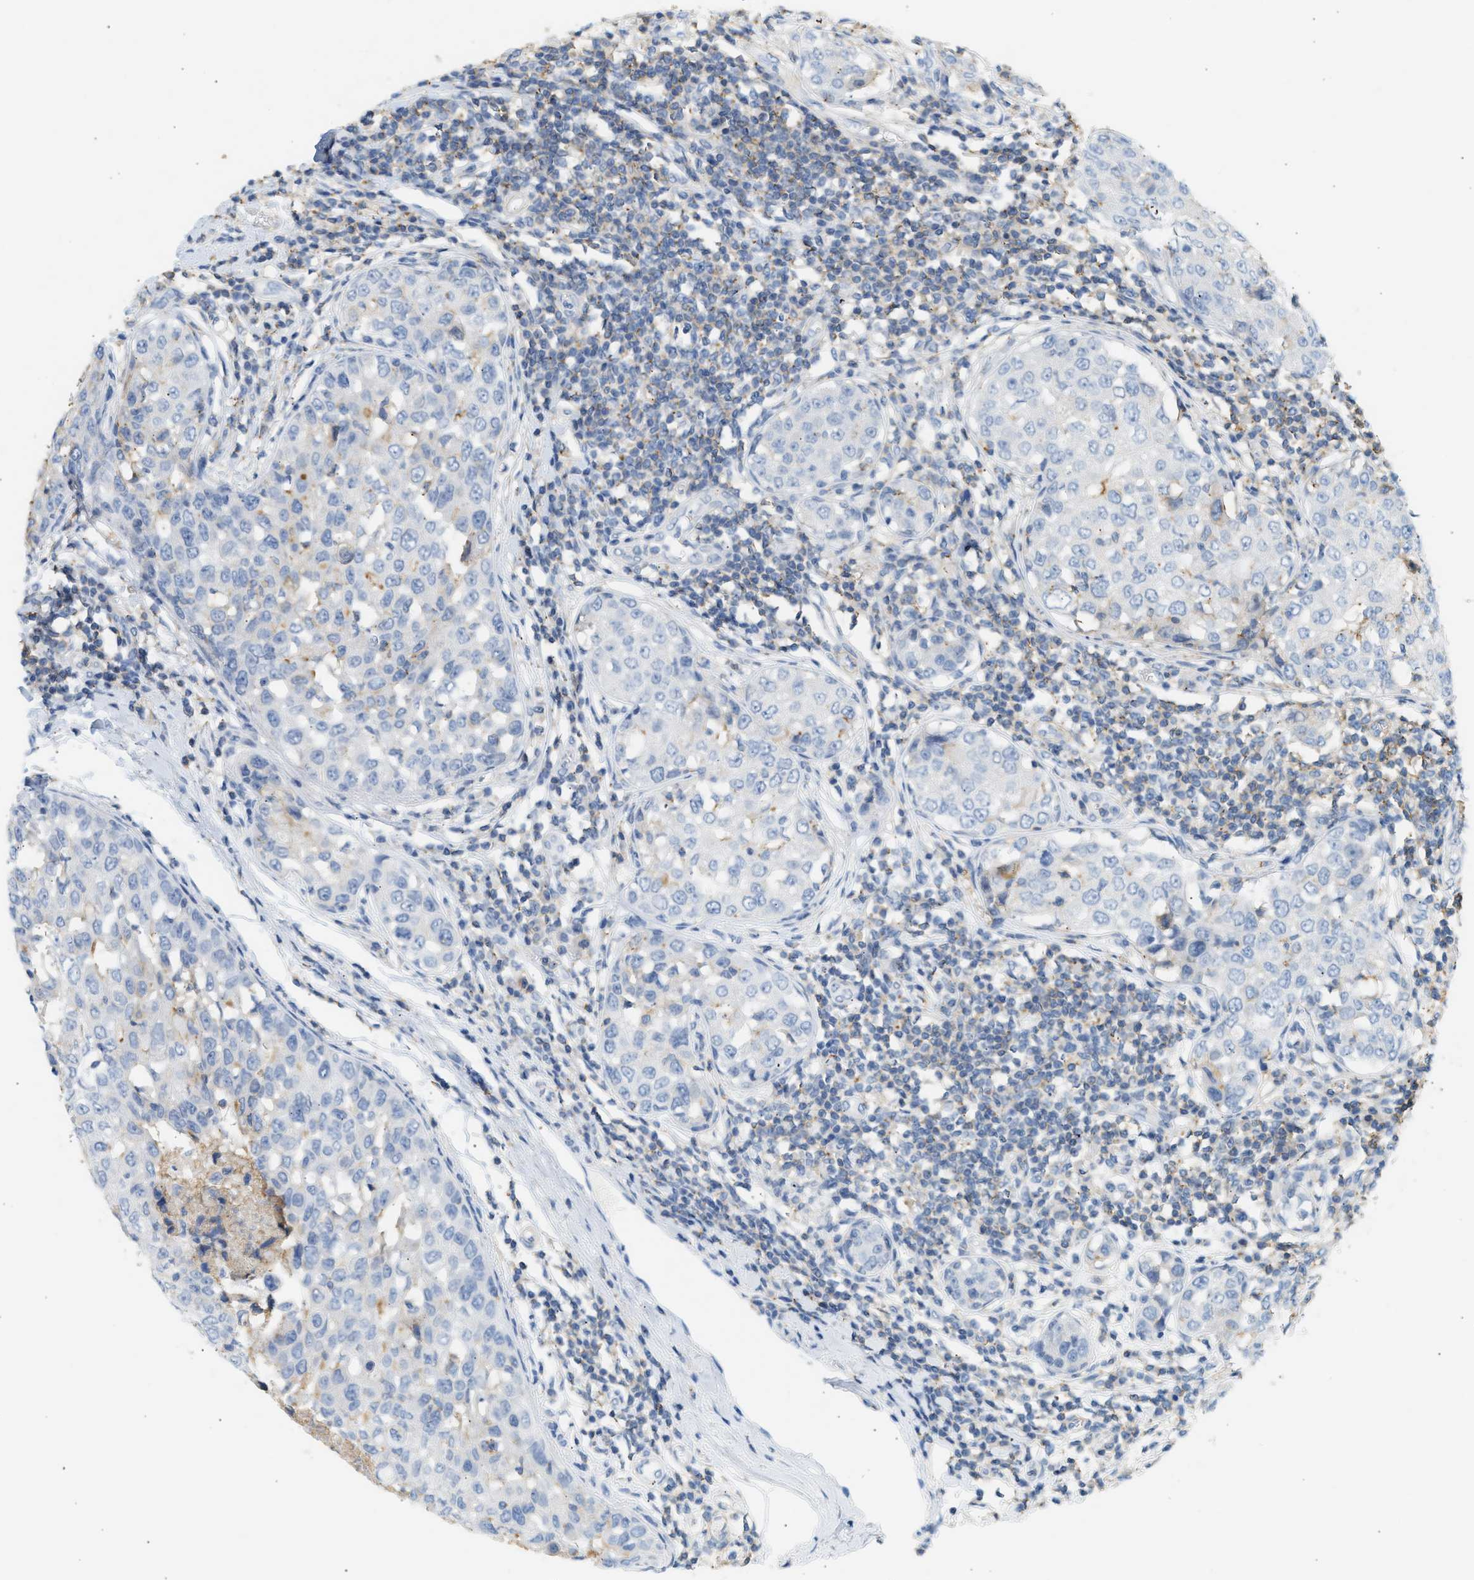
{"staining": {"intensity": "negative", "quantity": "none", "location": "none"}, "tissue": "breast cancer", "cell_type": "Tumor cells", "image_type": "cancer", "snomed": [{"axis": "morphology", "description": "Duct carcinoma"}, {"axis": "topography", "description": "Breast"}], "caption": "This is a histopathology image of IHC staining of invasive ductal carcinoma (breast), which shows no staining in tumor cells.", "gene": "BVES", "patient": {"sex": "female", "age": 27}}